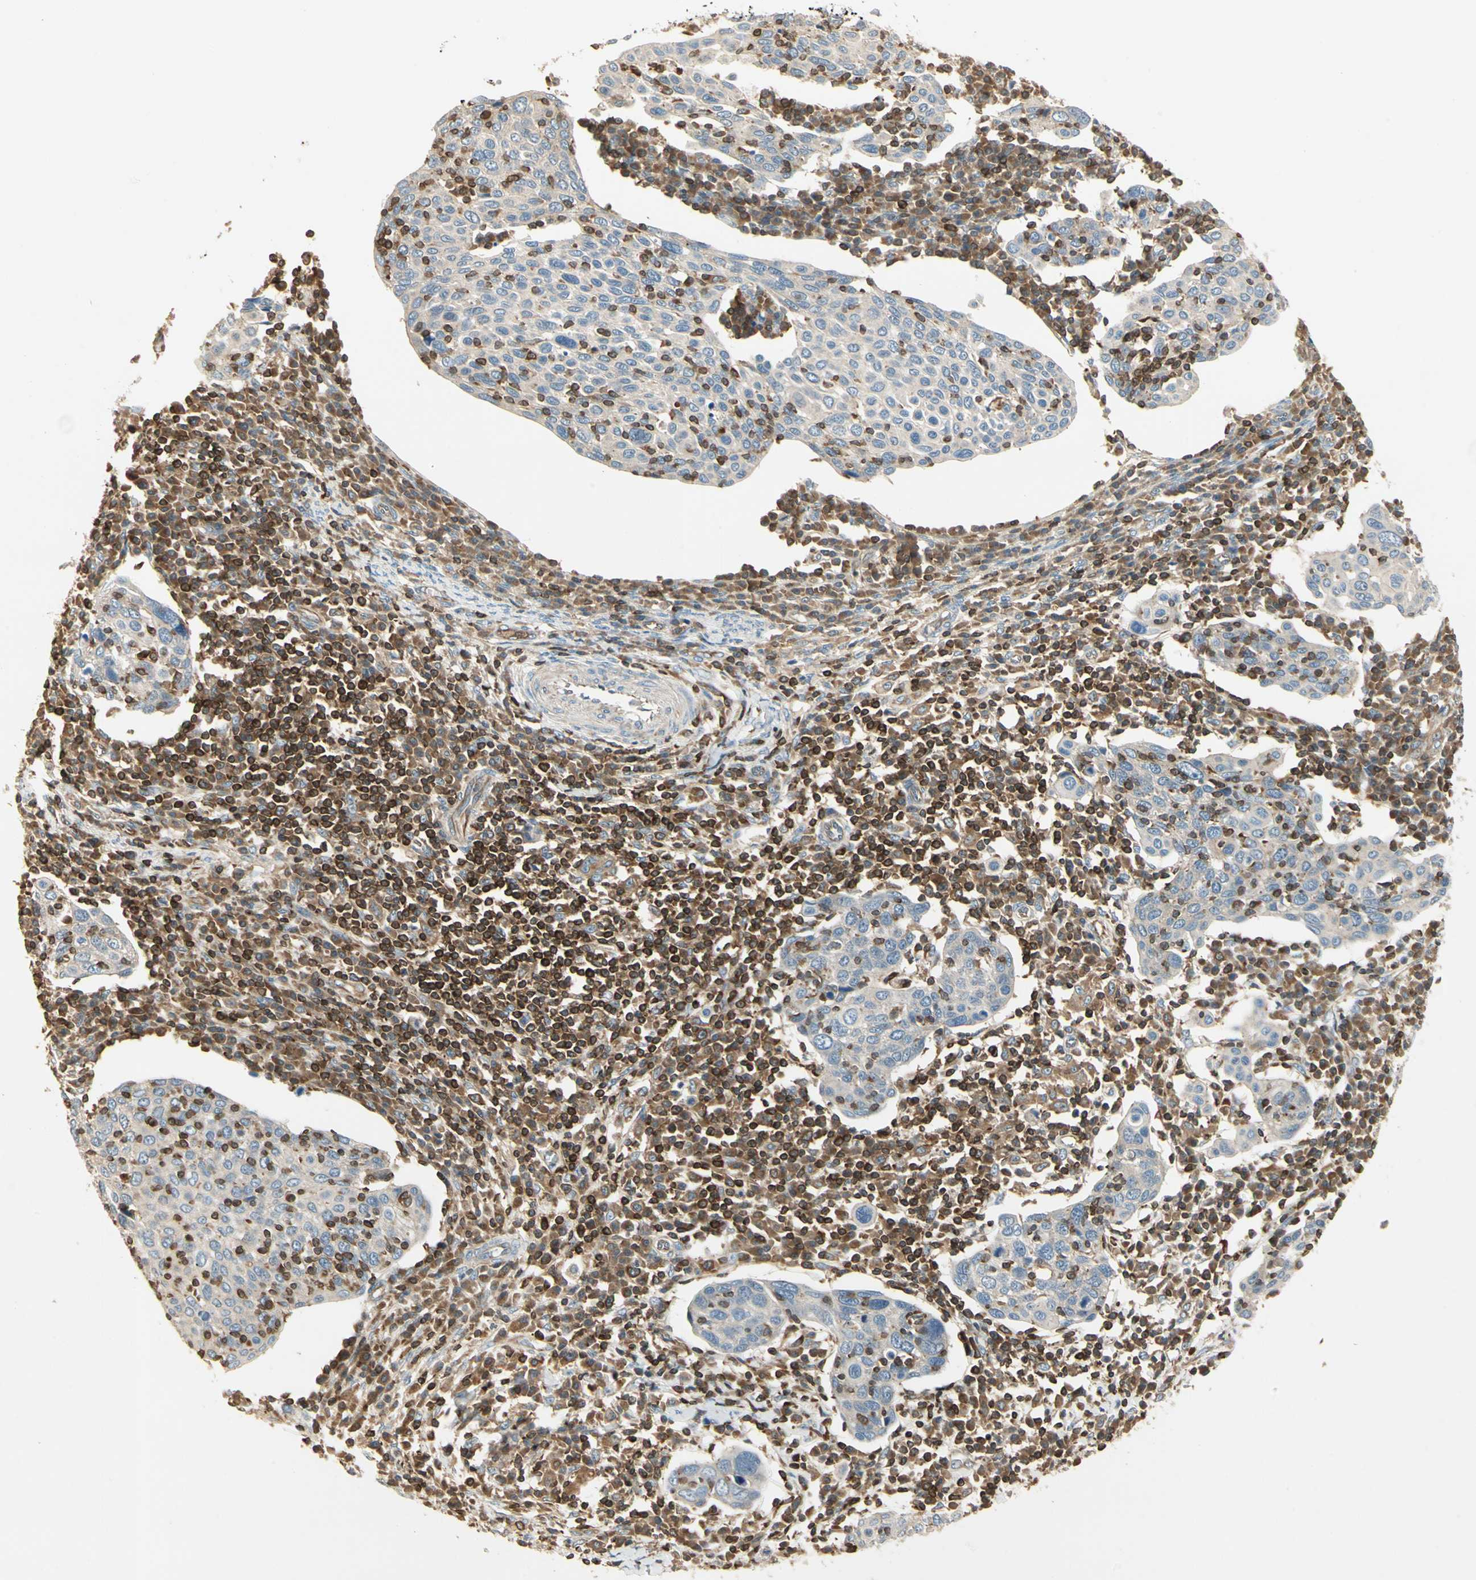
{"staining": {"intensity": "negative", "quantity": "none", "location": "none"}, "tissue": "cervical cancer", "cell_type": "Tumor cells", "image_type": "cancer", "snomed": [{"axis": "morphology", "description": "Squamous cell carcinoma, NOS"}, {"axis": "topography", "description": "Cervix"}], "caption": "An immunohistochemistry (IHC) micrograph of cervical squamous cell carcinoma is shown. There is no staining in tumor cells of cervical squamous cell carcinoma.", "gene": "CRLF3", "patient": {"sex": "female", "age": 40}}